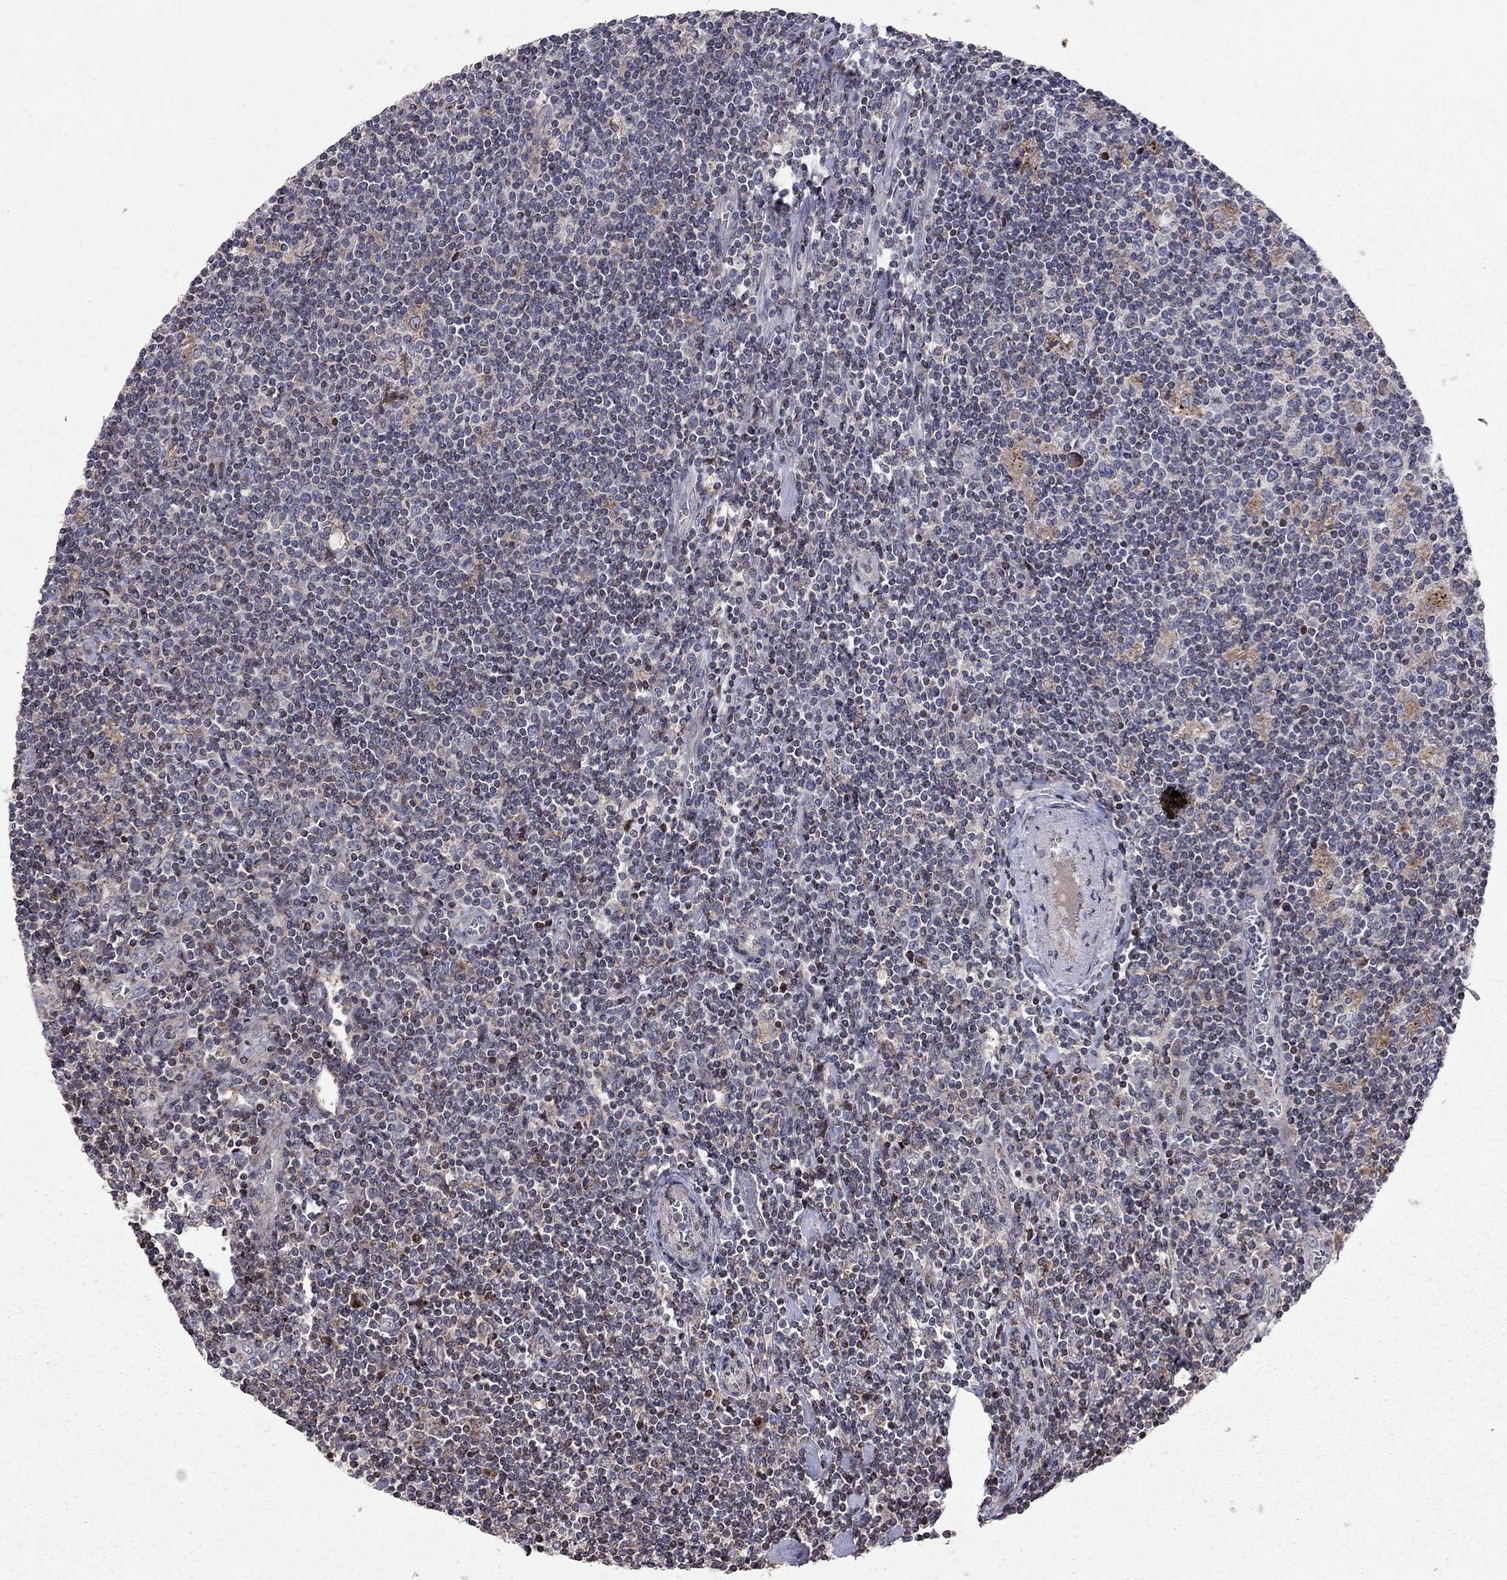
{"staining": {"intensity": "negative", "quantity": "none", "location": "none"}, "tissue": "lymphoma", "cell_type": "Tumor cells", "image_type": "cancer", "snomed": [{"axis": "morphology", "description": "Hodgkin's disease, NOS"}, {"axis": "topography", "description": "Lymph node"}], "caption": "High power microscopy histopathology image of an immunohistochemistry image of Hodgkin's disease, revealing no significant staining in tumor cells.", "gene": "ERN2", "patient": {"sex": "male", "age": 40}}